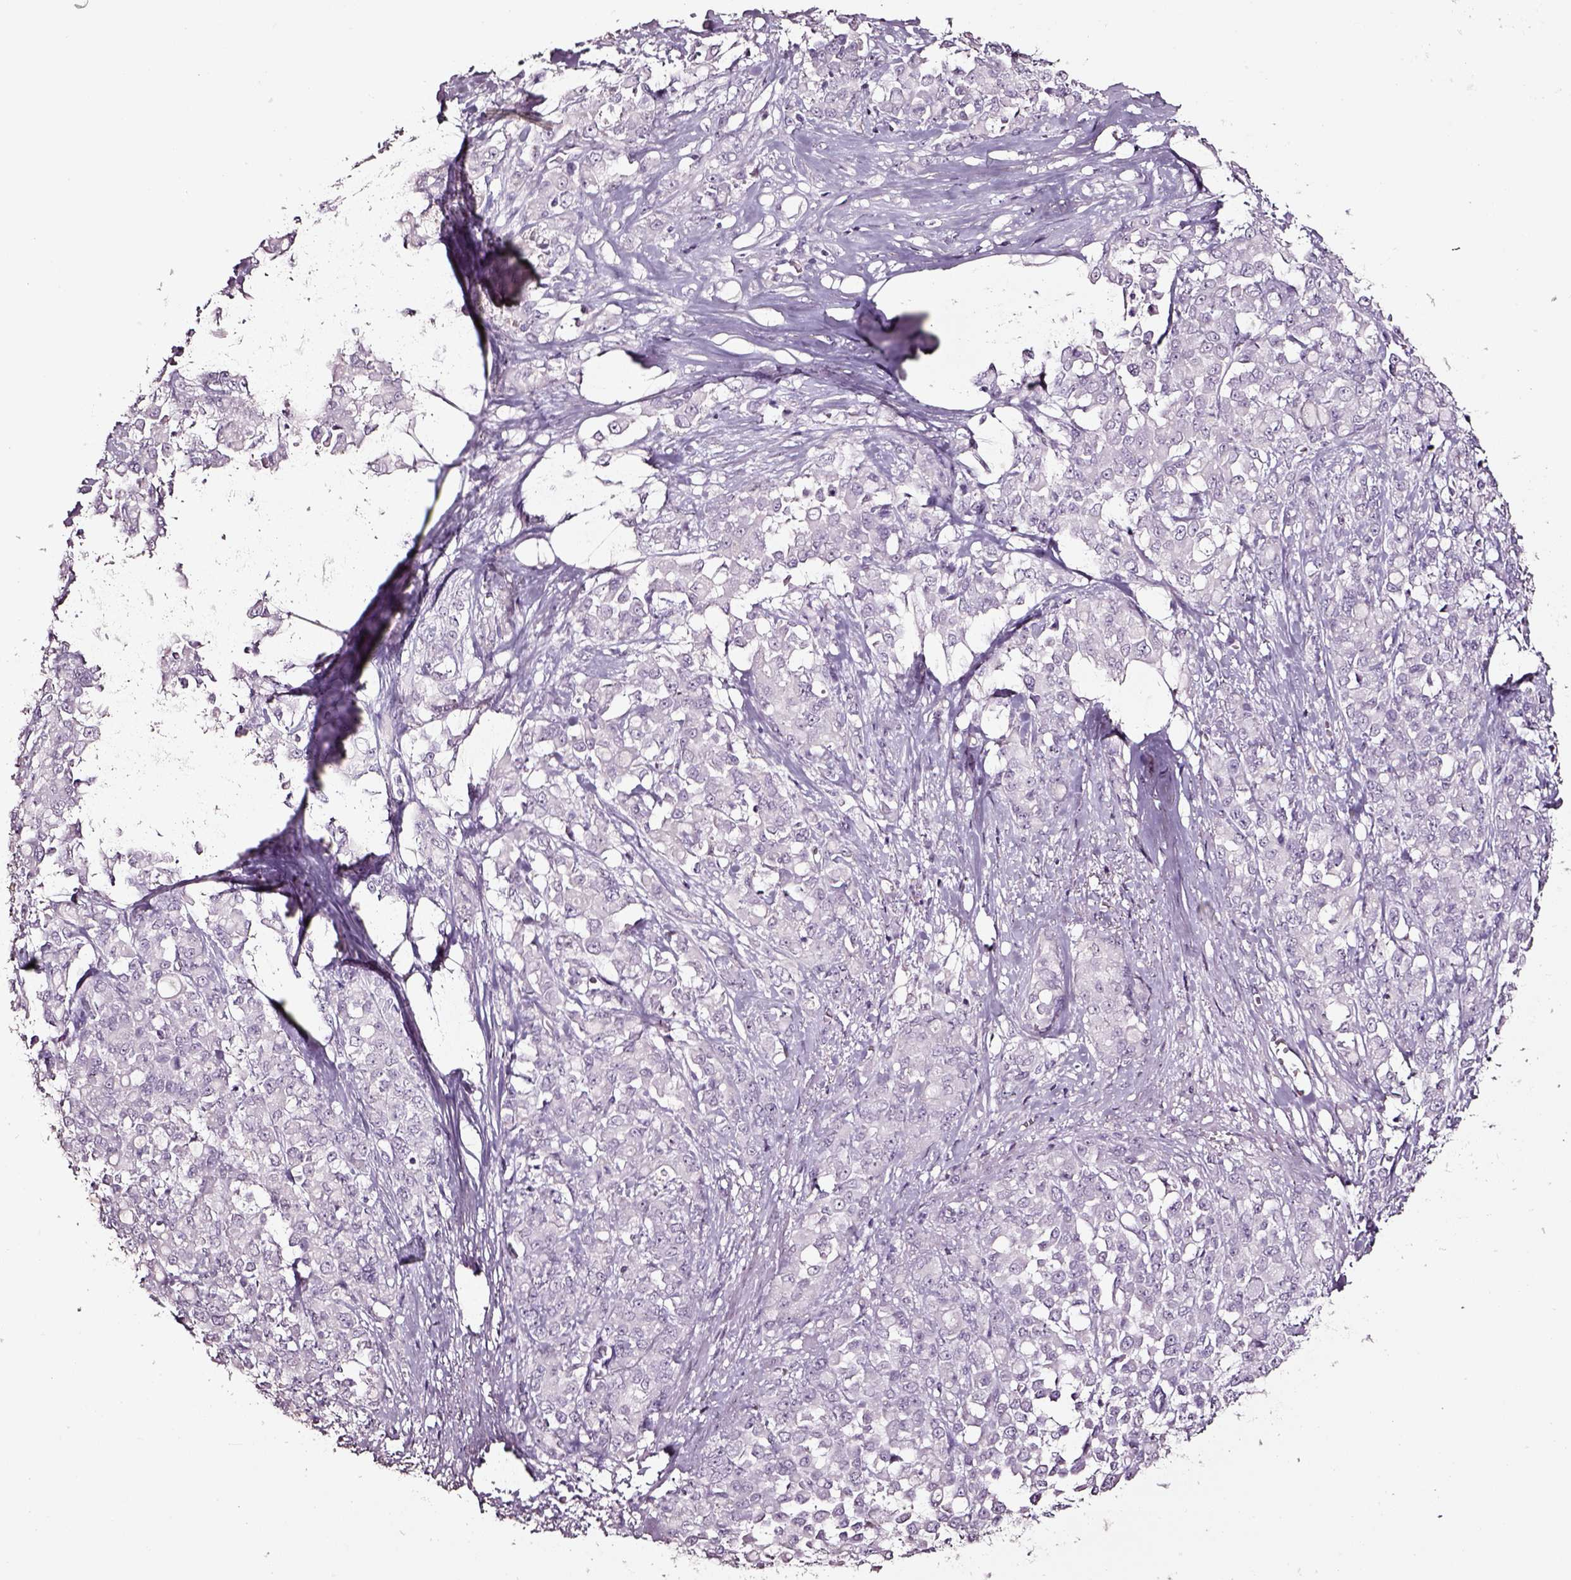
{"staining": {"intensity": "negative", "quantity": "none", "location": "none"}, "tissue": "stomach cancer", "cell_type": "Tumor cells", "image_type": "cancer", "snomed": [{"axis": "morphology", "description": "Adenocarcinoma, NOS"}, {"axis": "topography", "description": "Stomach"}], "caption": "IHC micrograph of neoplastic tissue: human stomach cancer stained with DAB reveals no significant protein expression in tumor cells.", "gene": "SMIM17", "patient": {"sex": "female", "age": 76}}